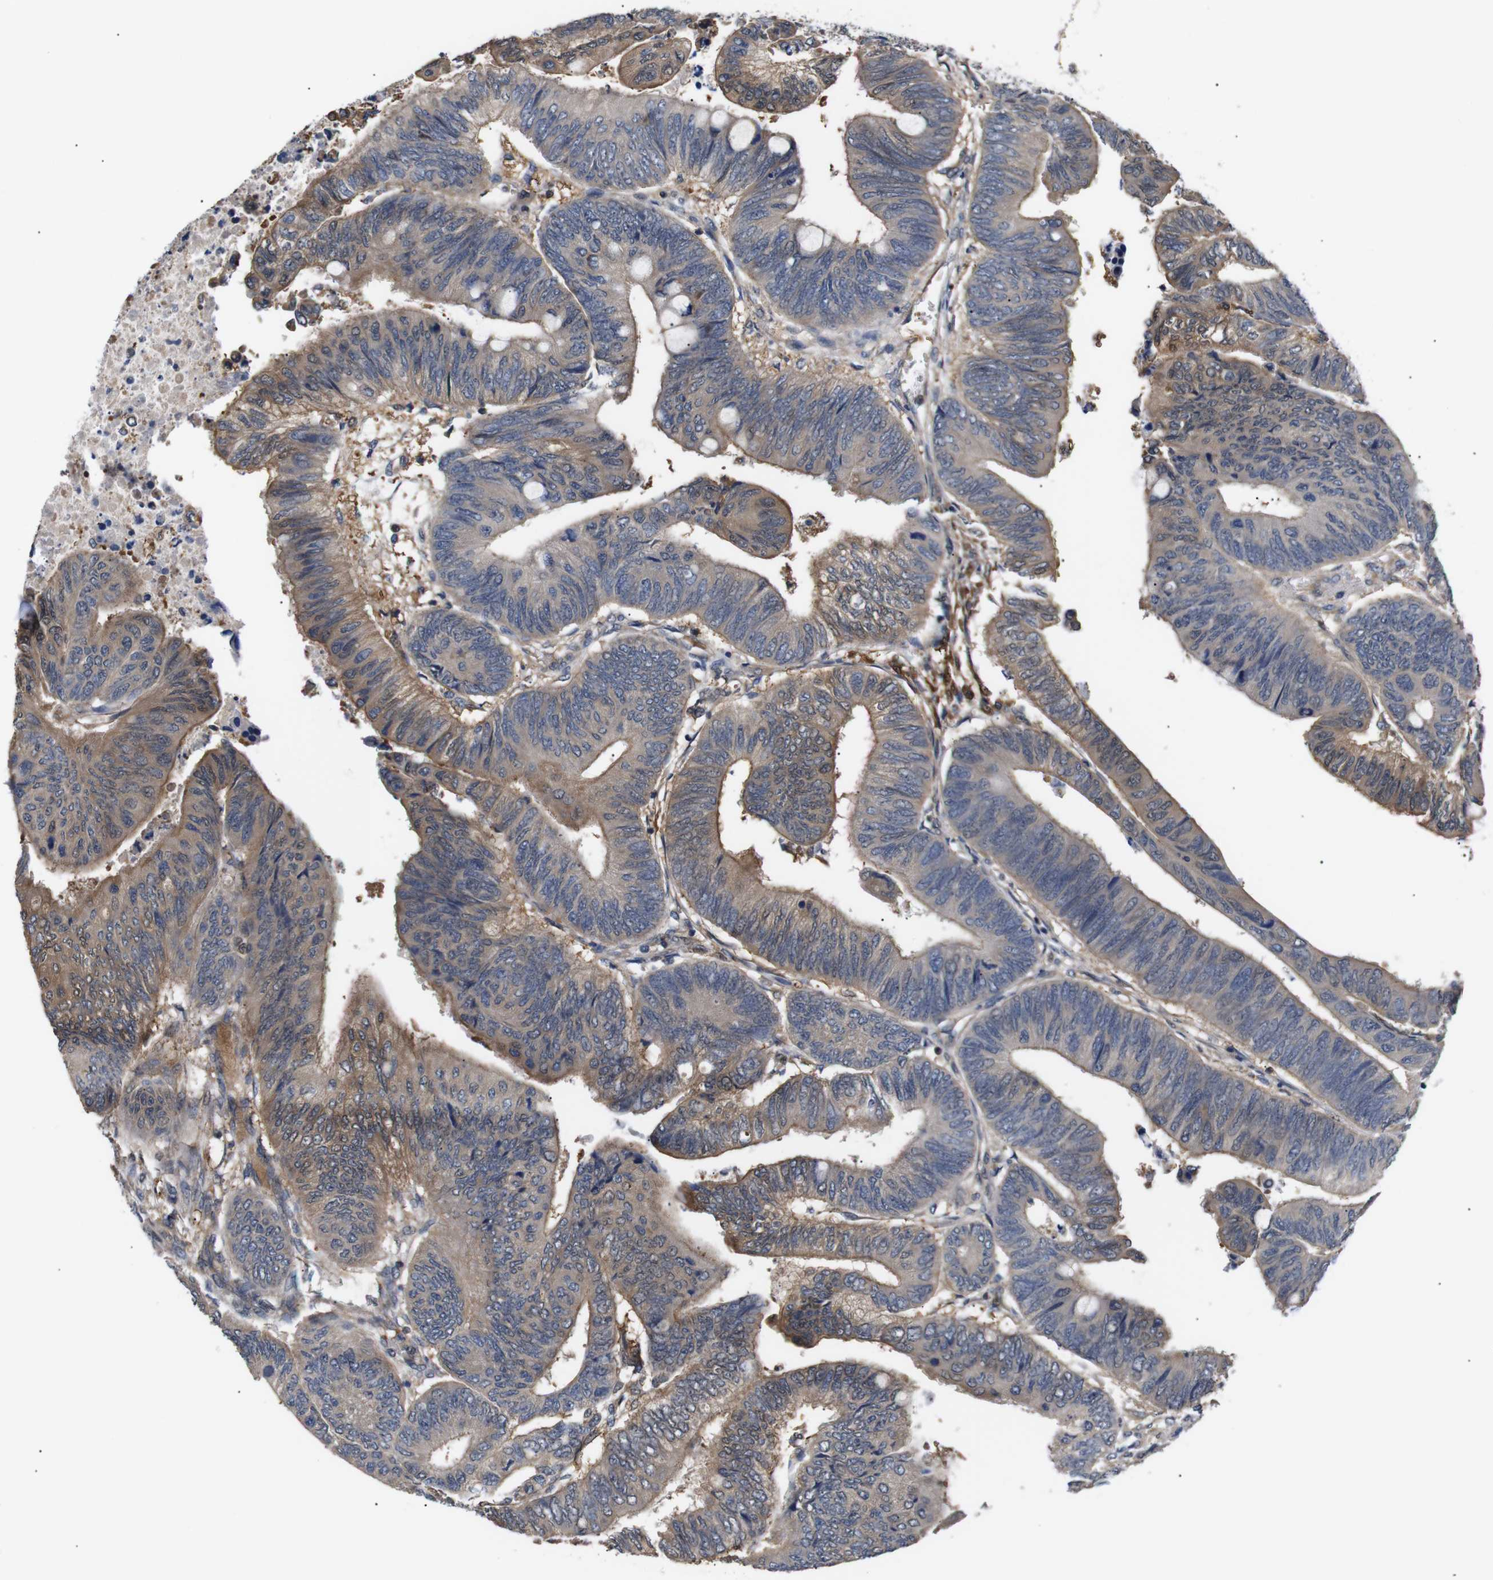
{"staining": {"intensity": "moderate", "quantity": ">75%", "location": "cytoplasmic/membranous"}, "tissue": "colorectal cancer", "cell_type": "Tumor cells", "image_type": "cancer", "snomed": [{"axis": "morphology", "description": "Normal tissue, NOS"}, {"axis": "morphology", "description": "Adenocarcinoma, NOS"}, {"axis": "topography", "description": "Rectum"}, {"axis": "topography", "description": "Peripheral nerve tissue"}], "caption": "IHC of colorectal cancer shows medium levels of moderate cytoplasmic/membranous positivity in about >75% of tumor cells.", "gene": "DDR1", "patient": {"sex": "male", "age": 92}}